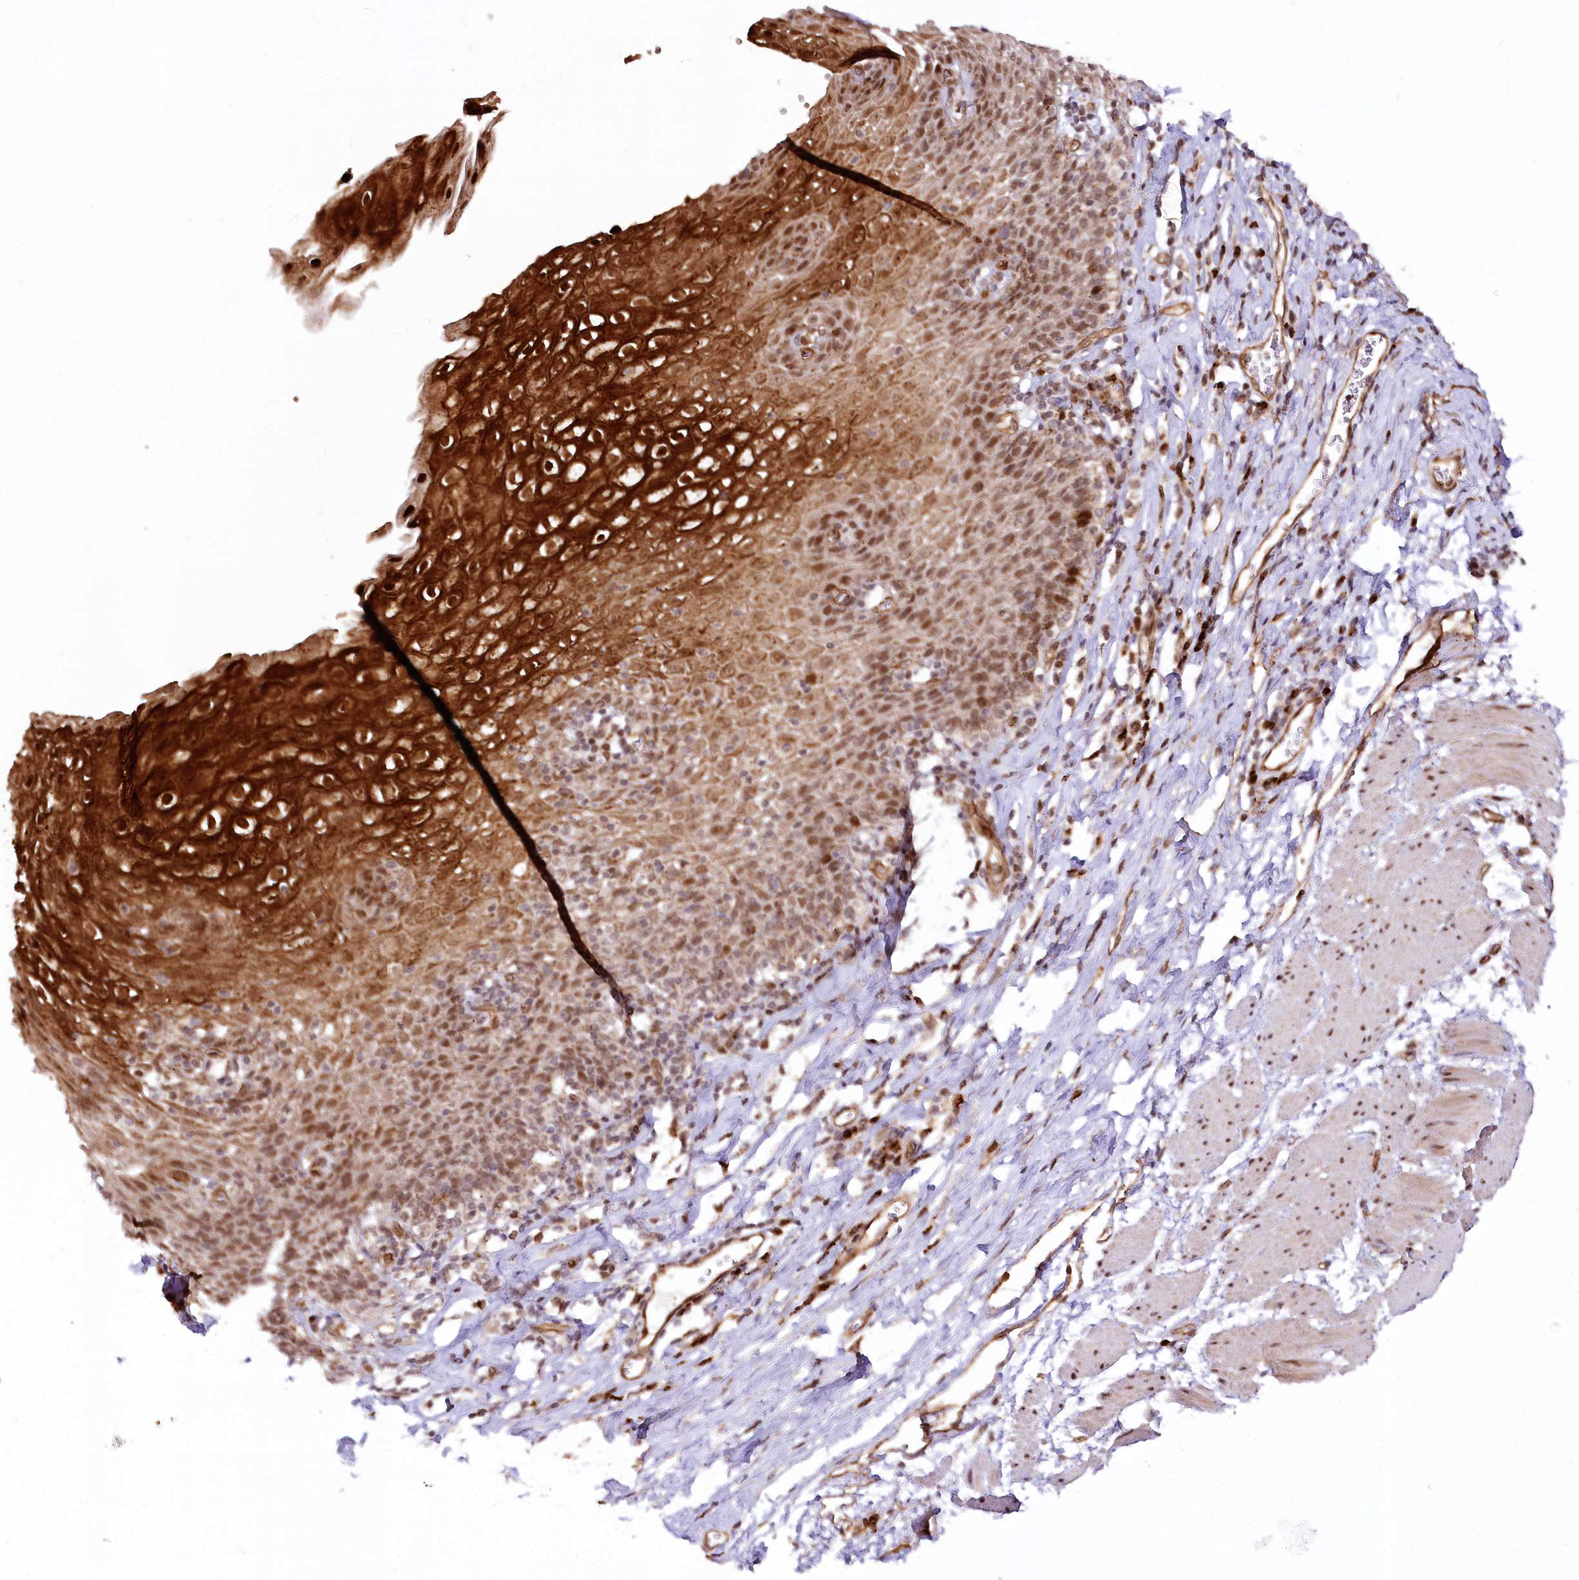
{"staining": {"intensity": "strong", "quantity": "25%-75%", "location": "cytoplasmic/membranous,nuclear"}, "tissue": "esophagus", "cell_type": "Squamous epithelial cells", "image_type": "normal", "snomed": [{"axis": "morphology", "description": "Normal tissue, NOS"}, {"axis": "topography", "description": "Esophagus"}], "caption": "Brown immunohistochemical staining in unremarkable human esophagus demonstrates strong cytoplasmic/membranous,nuclear positivity in approximately 25%-75% of squamous epithelial cells.", "gene": "COPG1", "patient": {"sex": "female", "age": 61}}